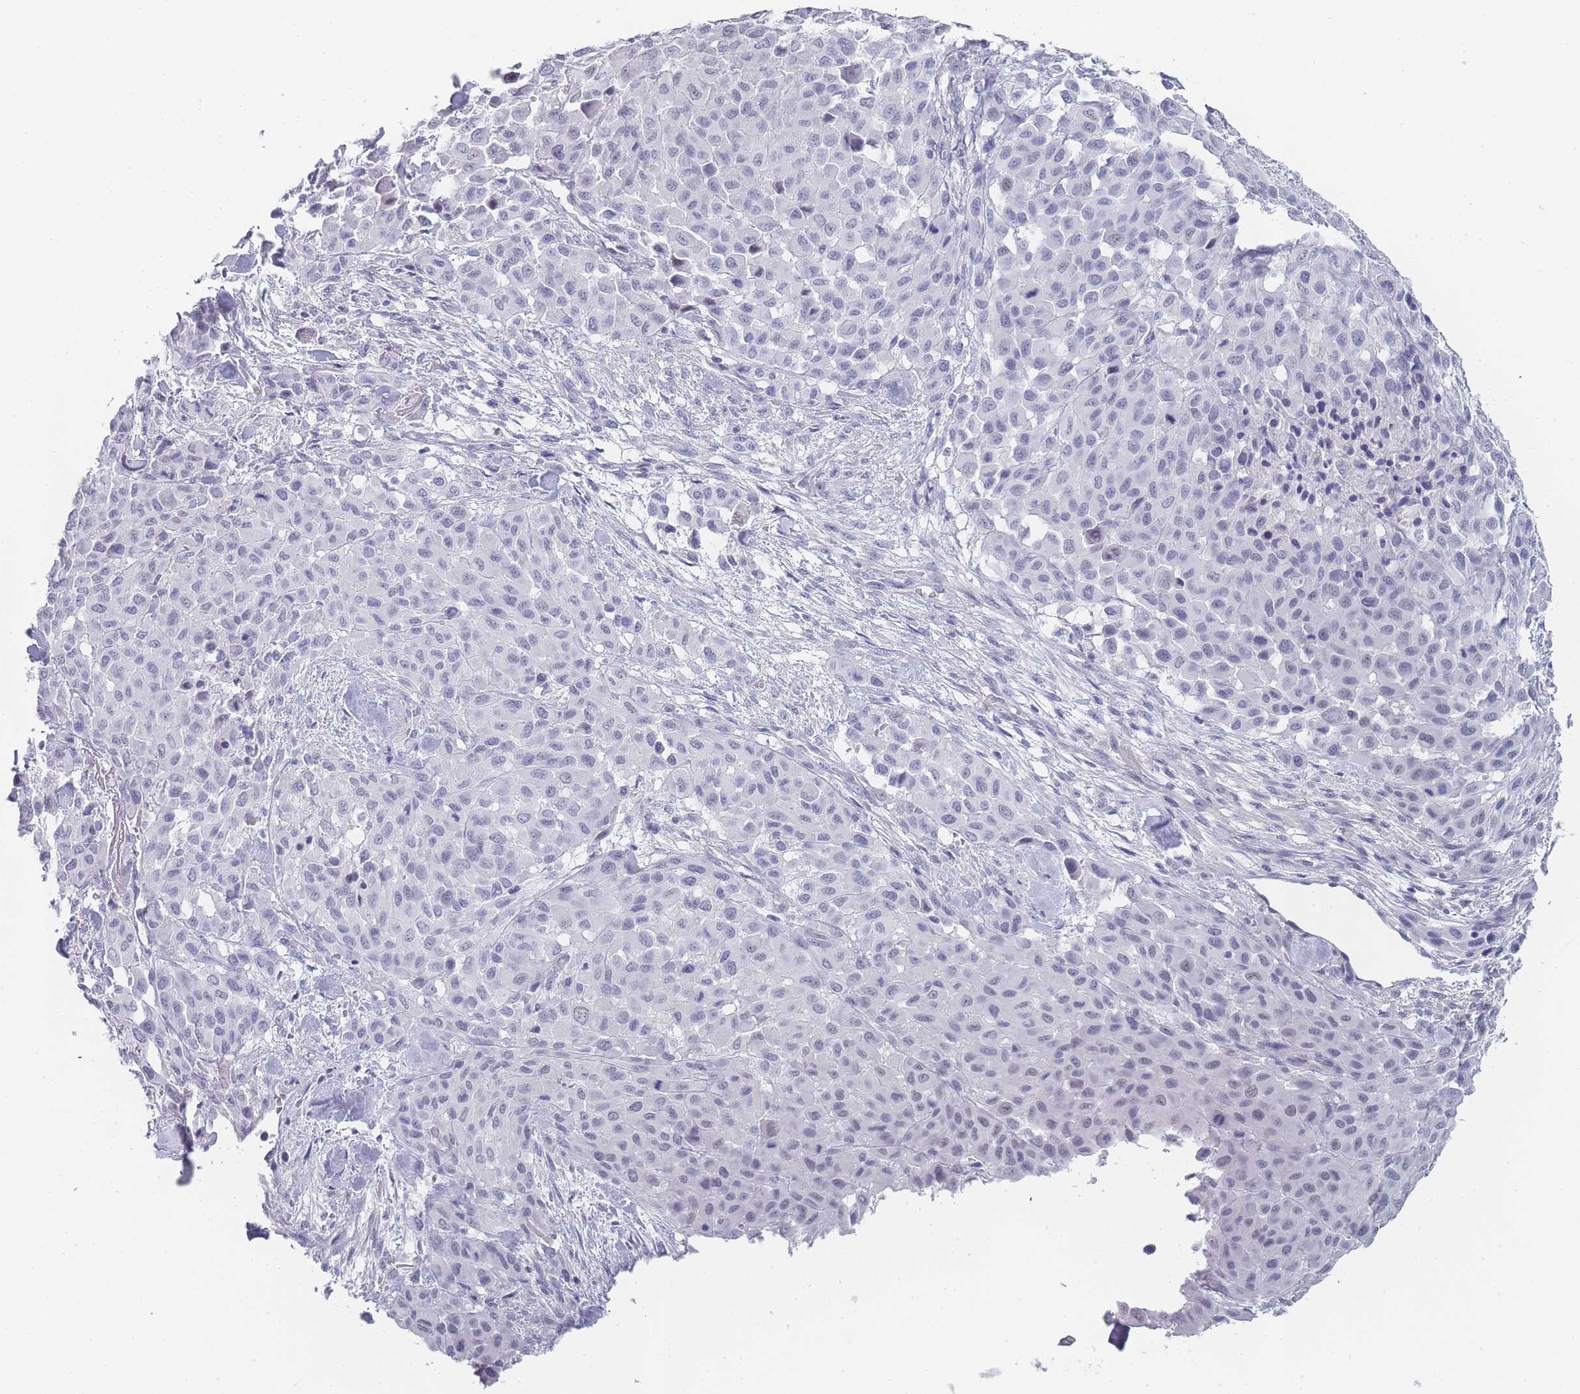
{"staining": {"intensity": "negative", "quantity": "none", "location": "none"}, "tissue": "melanoma", "cell_type": "Tumor cells", "image_type": "cancer", "snomed": [{"axis": "morphology", "description": "Malignant melanoma, Metastatic site"}, {"axis": "topography", "description": "Skin"}], "caption": "Tumor cells show no significant protein positivity in melanoma. Nuclei are stained in blue.", "gene": "IMPG1", "patient": {"sex": "female", "age": 81}}